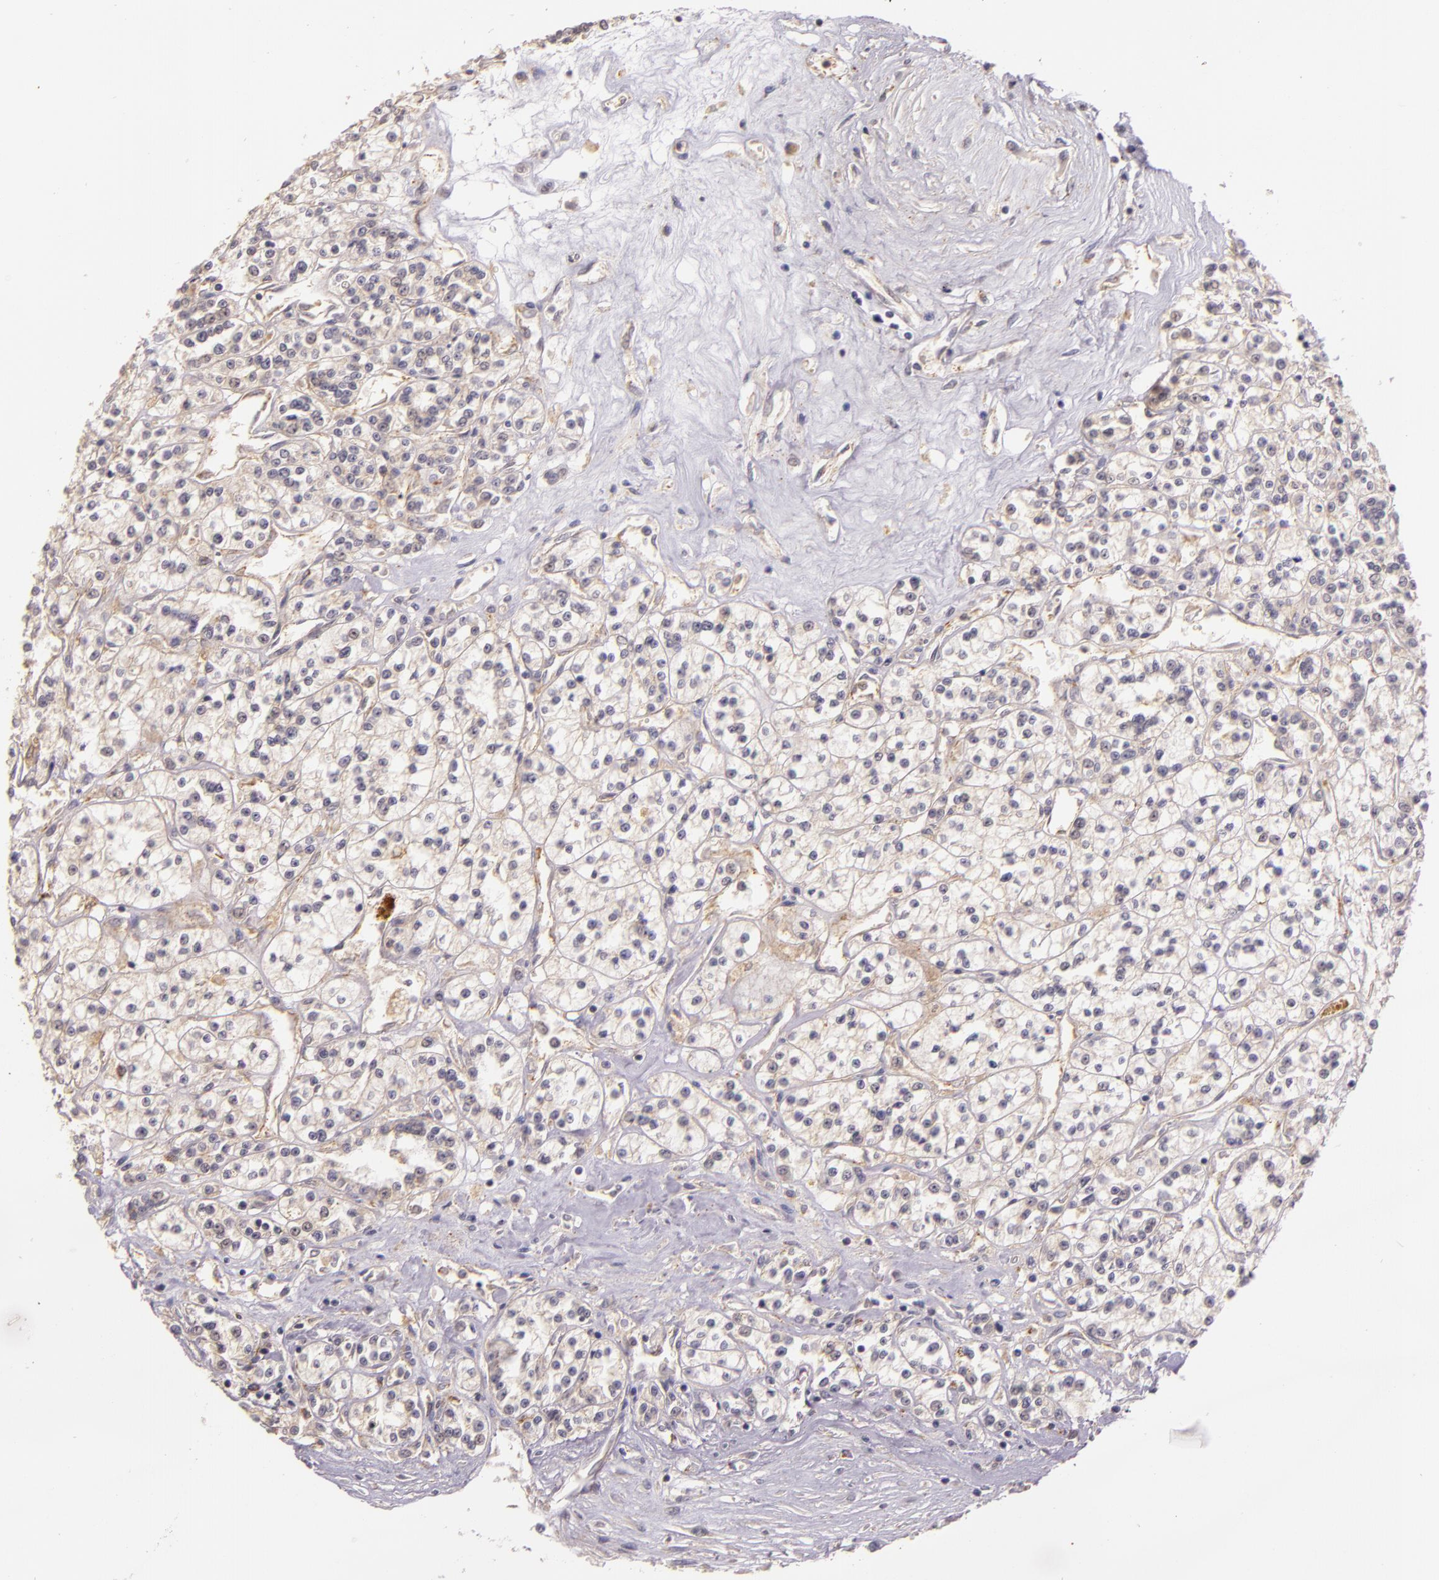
{"staining": {"intensity": "weak", "quantity": "<25%", "location": "cytoplasmic/membranous"}, "tissue": "renal cancer", "cell_type": "Tumor cells", "image_type": "cancer", "snomed": [{"axis": "morphology", "description": "Adenocarcinoma, NOS"}, {"axis": "topography", "description": "Kidney"}], "caption": "Tumor cells are negative for protein expression in human adenocarcinoma (renal).", "gene": "ARMH4", "patient": {"sex": "female", "age": 76}}